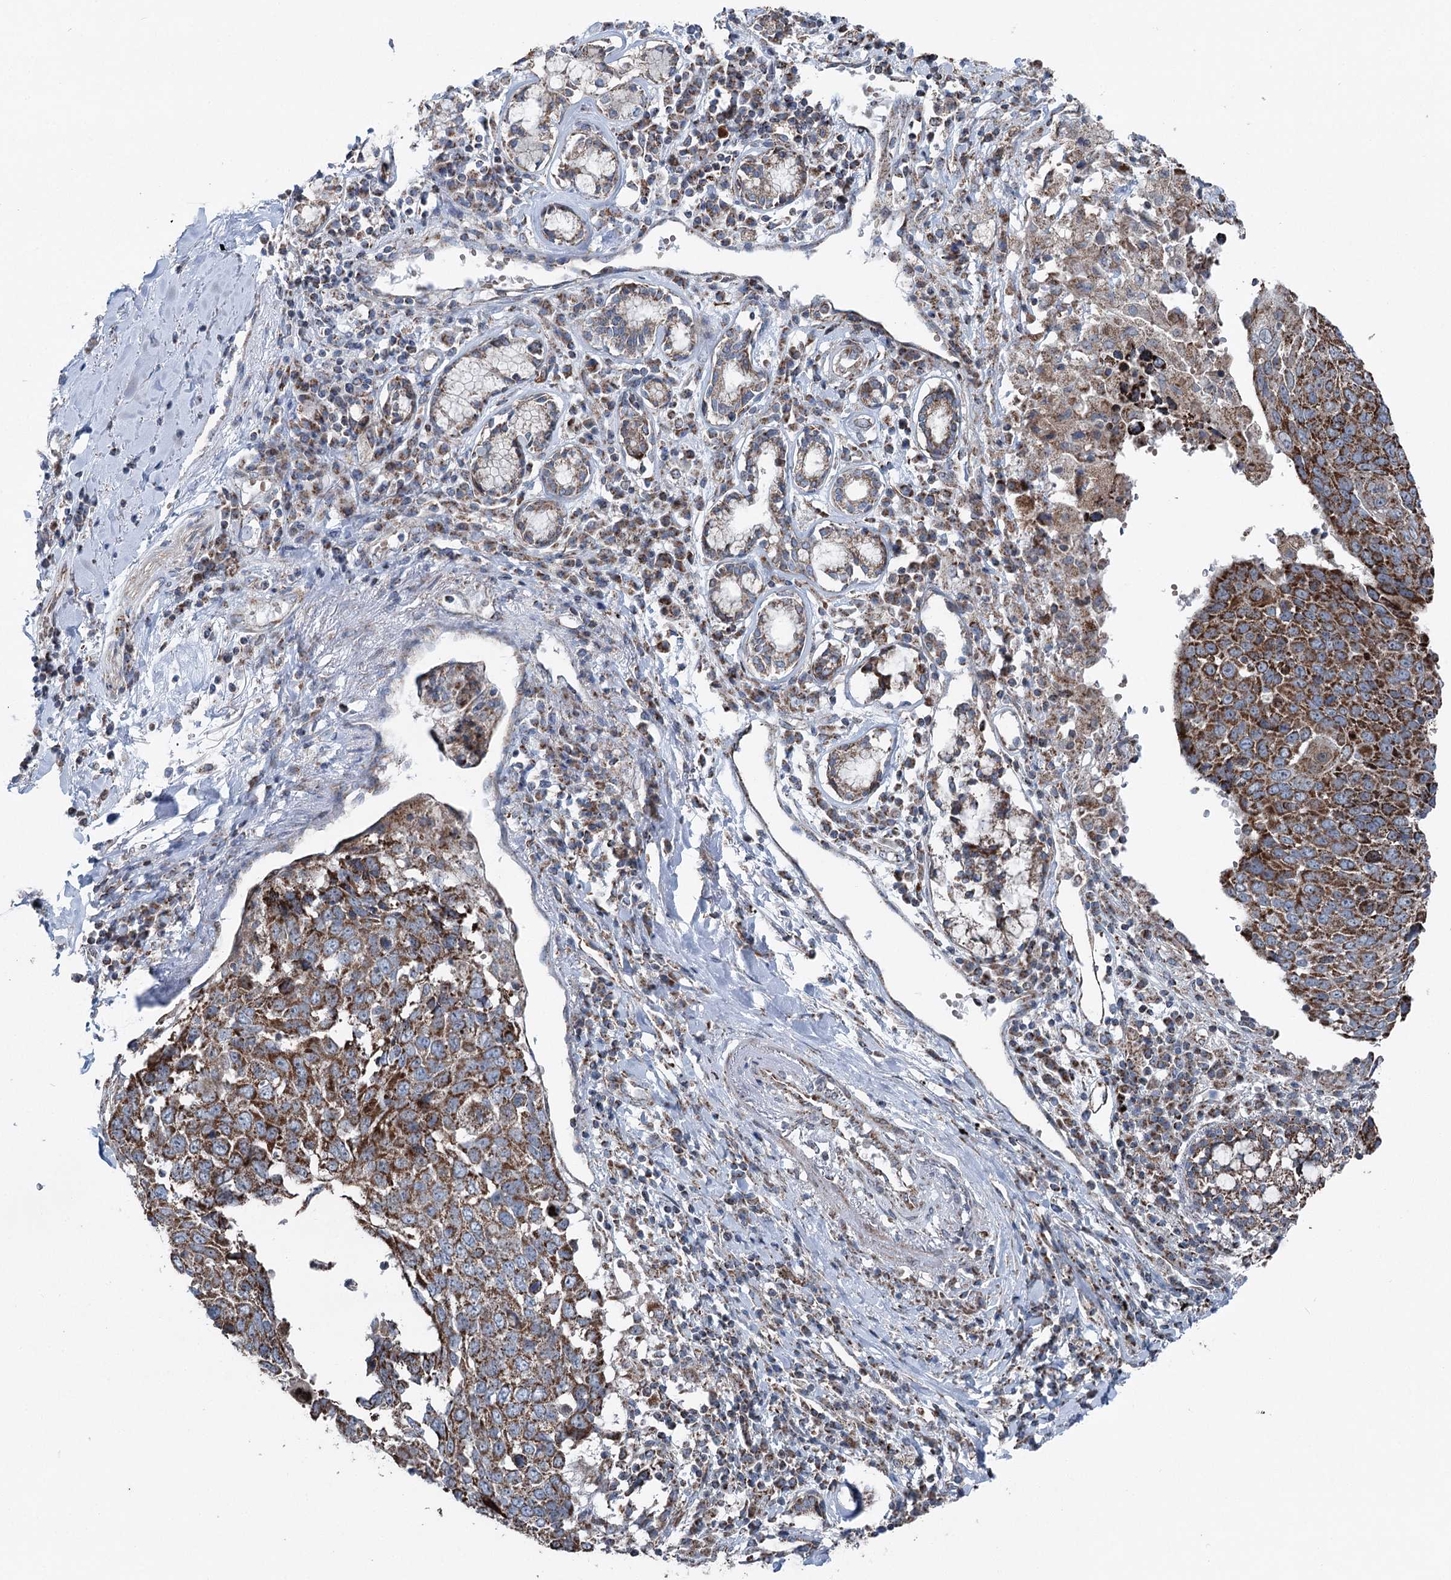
{"staining": {"intensity": "strong", "quantity": ">75%", "location": "cytoplasmic/membranous"}, "tissue": "lung cancer", "cell_type": "Tumor cells", "image_type": "cancer", "snomed": [{"axis": "morphology", "description": "Squamous cell carcinoma, NOS"}, {"axis": "topography", "description": "Lung"}], "caption": "Protein expression analysis of lung cancer shows strong cytoplasmic/membranous positivity in approximately >75% of tumor cells. The staining was performed using DAB, with brown indicating positive protein expression. Nuclei are stained blue with hematoxylin.", "gene": "UCN3", "patient": {"sex": "male", "age": 66}}